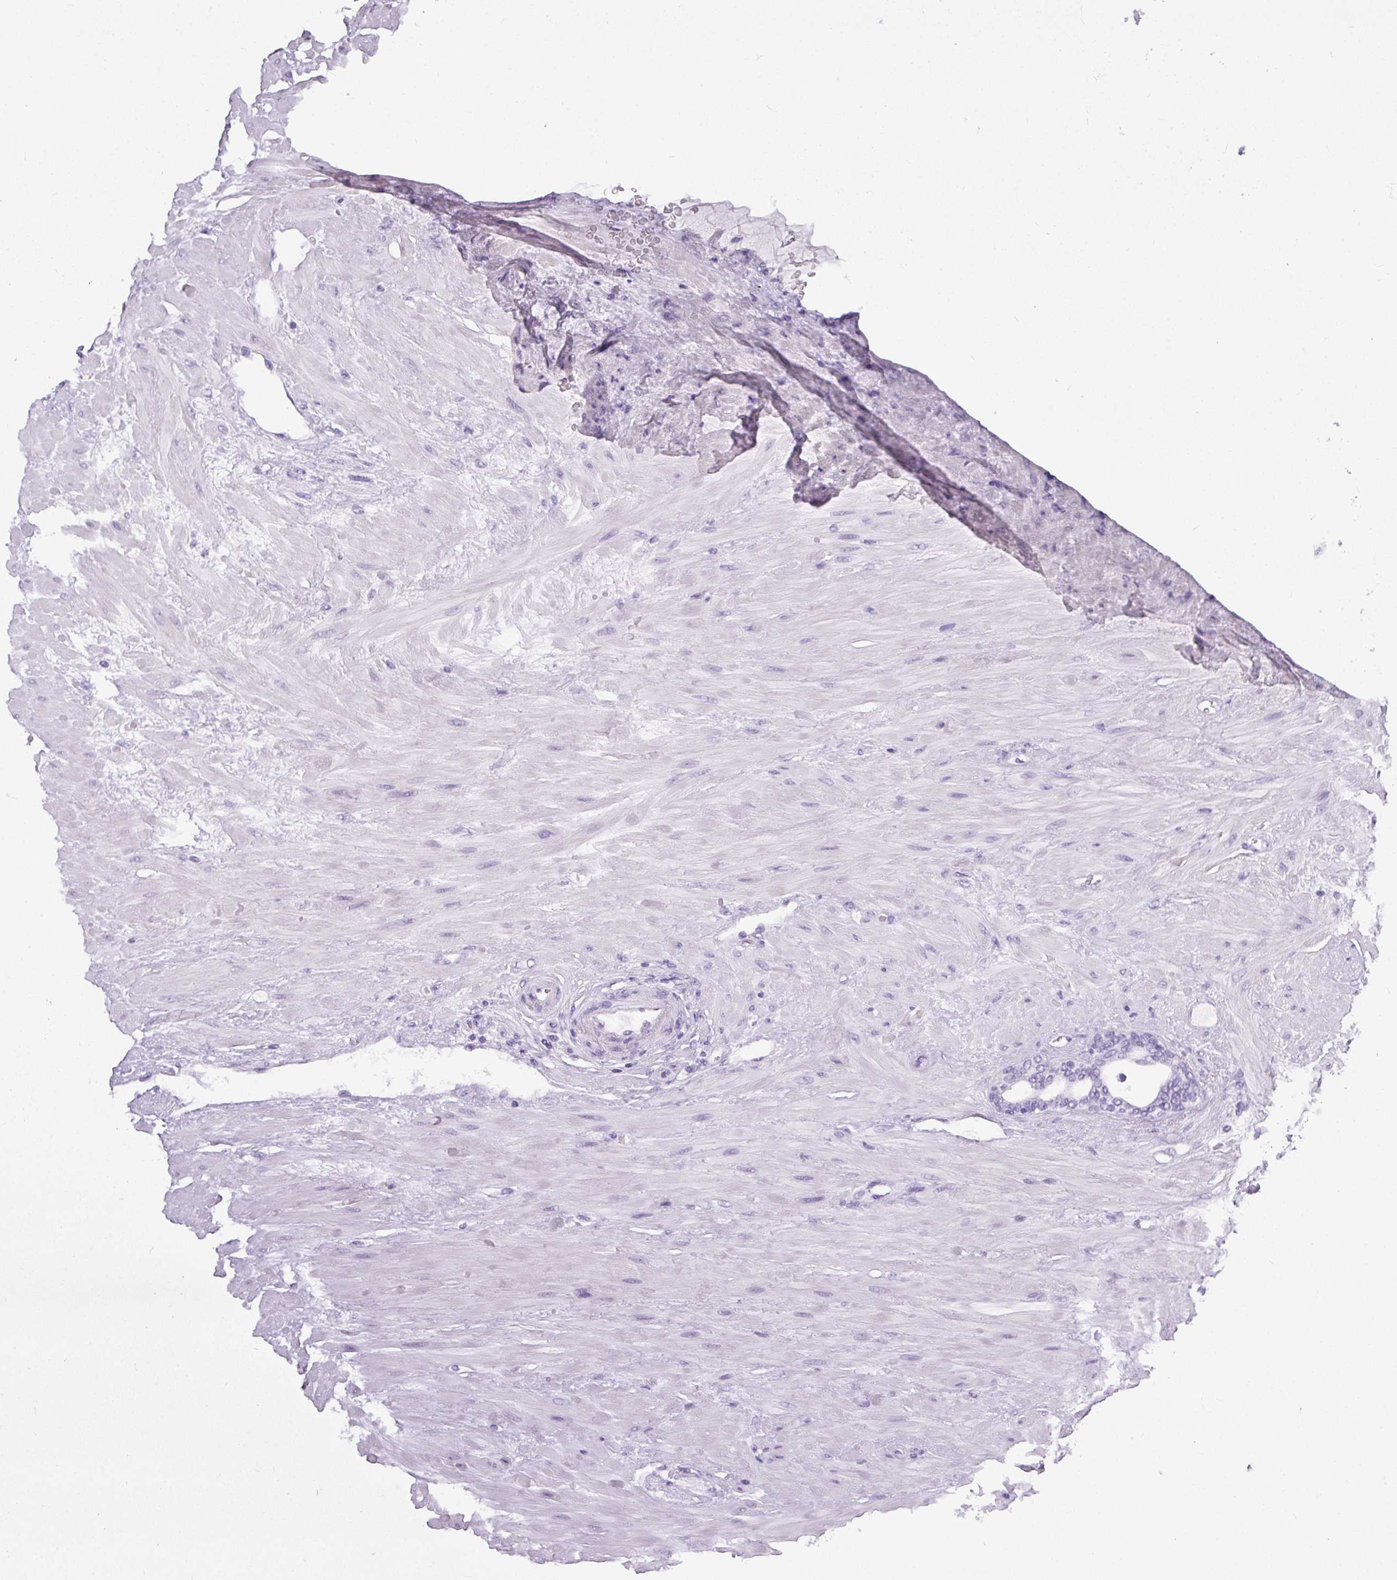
{"staining": {"intensity": "negative", "quantity": "none", "location": "none"}, "tissue": "prostate cancer", "cell_type": "Tumor cells", "image_type": "cancer", "snomed": [{"axis": "morphology", "description": "Adenocarcinoma, Low grade"}, {"axis": "topography", "description": "Prostate"}], "caption": "Human prostate adenocarcinoma (low-grade) stained for a protein using immunohistochemistry displays no expression in tumor cells.", "gene": "TMEM91", "patient": {"sex": "male", "age": 61}}